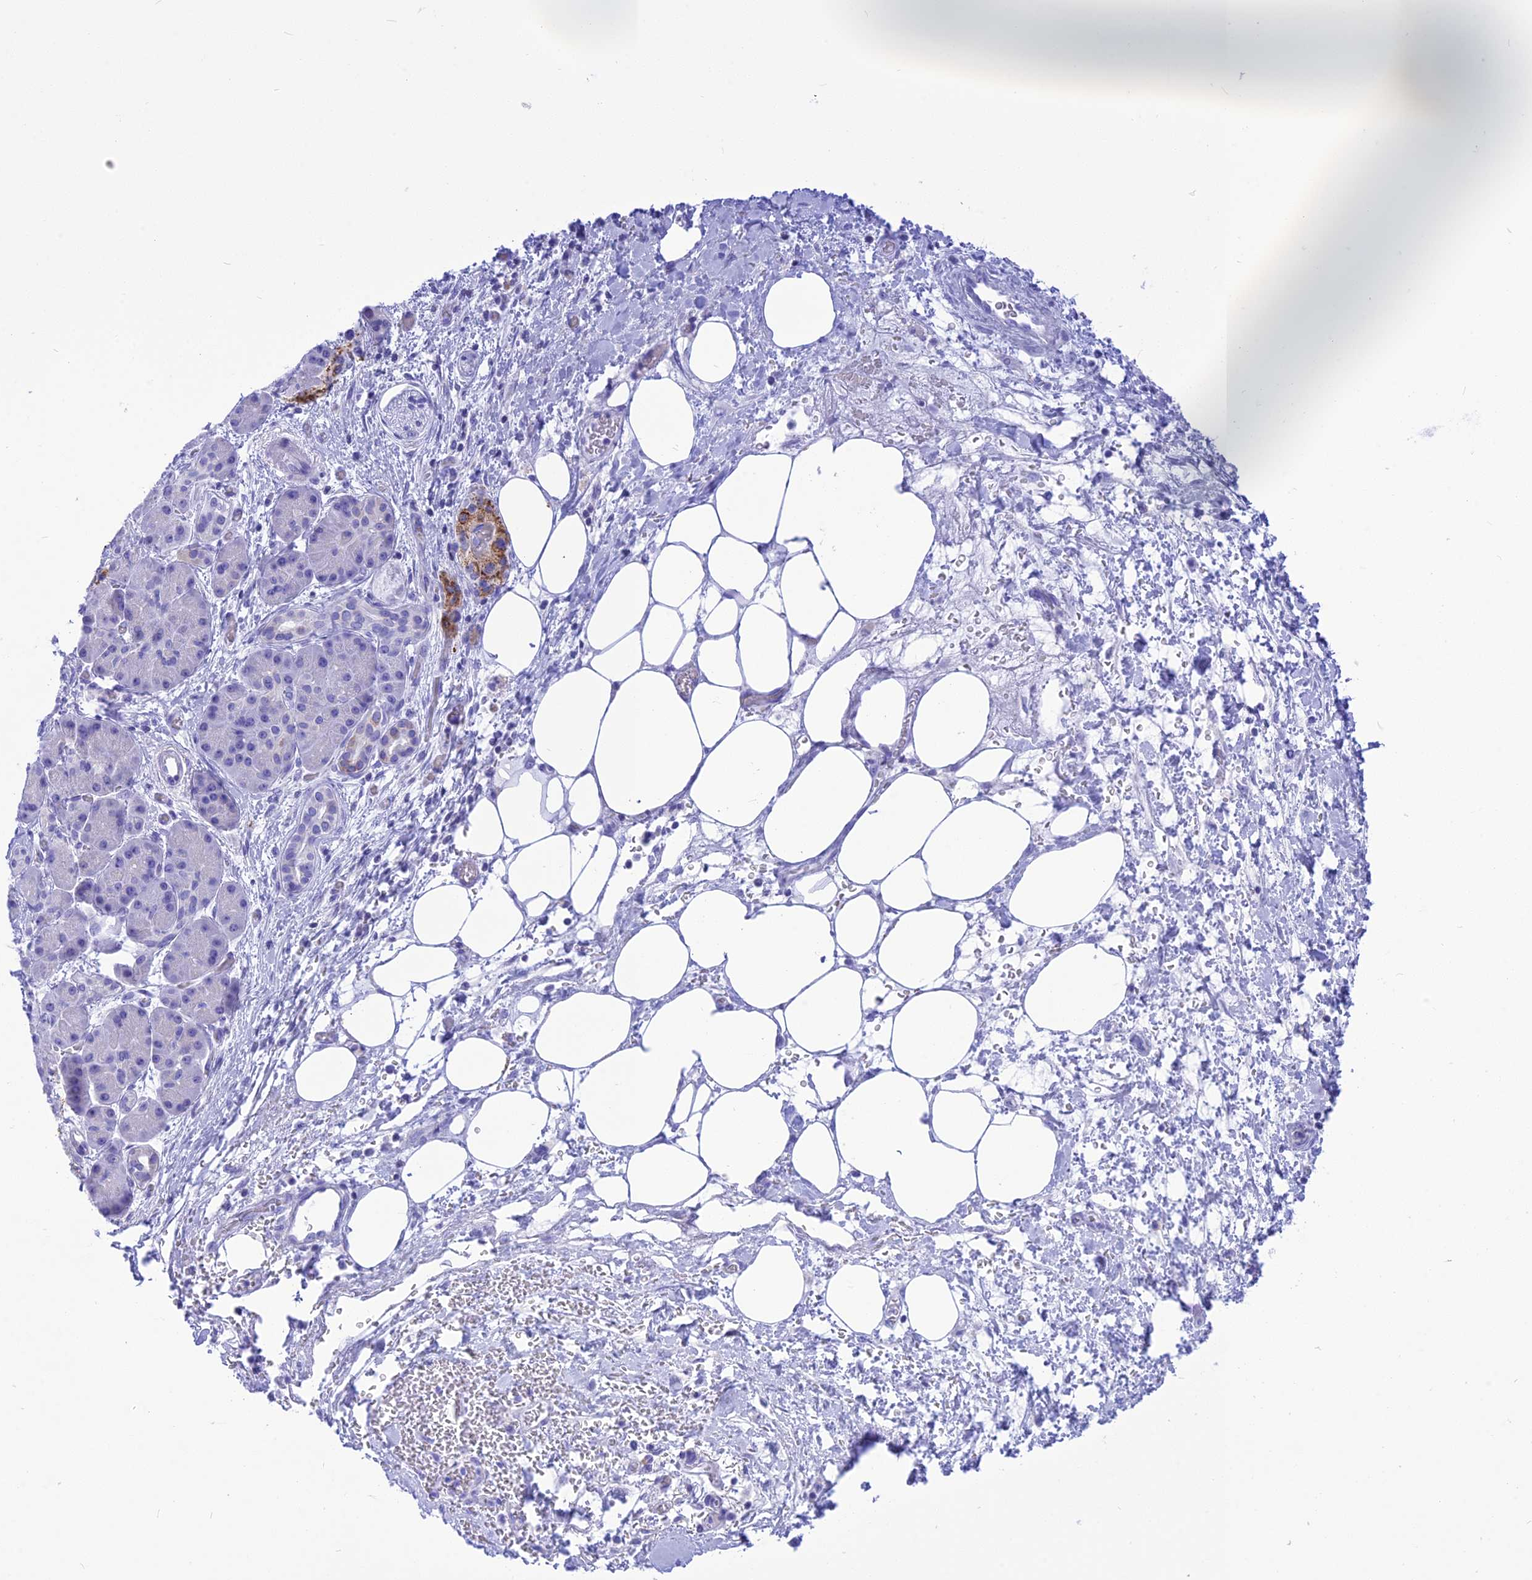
{"staining": {"intensity": "negative", "quantity": "none", "location": "none"}, "tissue": "pancreatic cancer", "cell_type": "Tumor cells", "image_type": "cancer", "snomed": [{"axis": "morphology", "description": "Adenocarcinoma, NOS"}, {"axis": "topography", "description": "Pancreas"}], "caption": "A histopathology image of pancreatic cancer stained for a protein reveals no brown staining in tumor cells. The staining was performed using DAB (3,3'-diaminobenzidine) to visualize the protein expression in brown, while the nuclei were stained in blue with hematoxylin (Magnification: 20x).", "gene": "GLYATL1", "patient": {"sex": "male", "age": 73}}